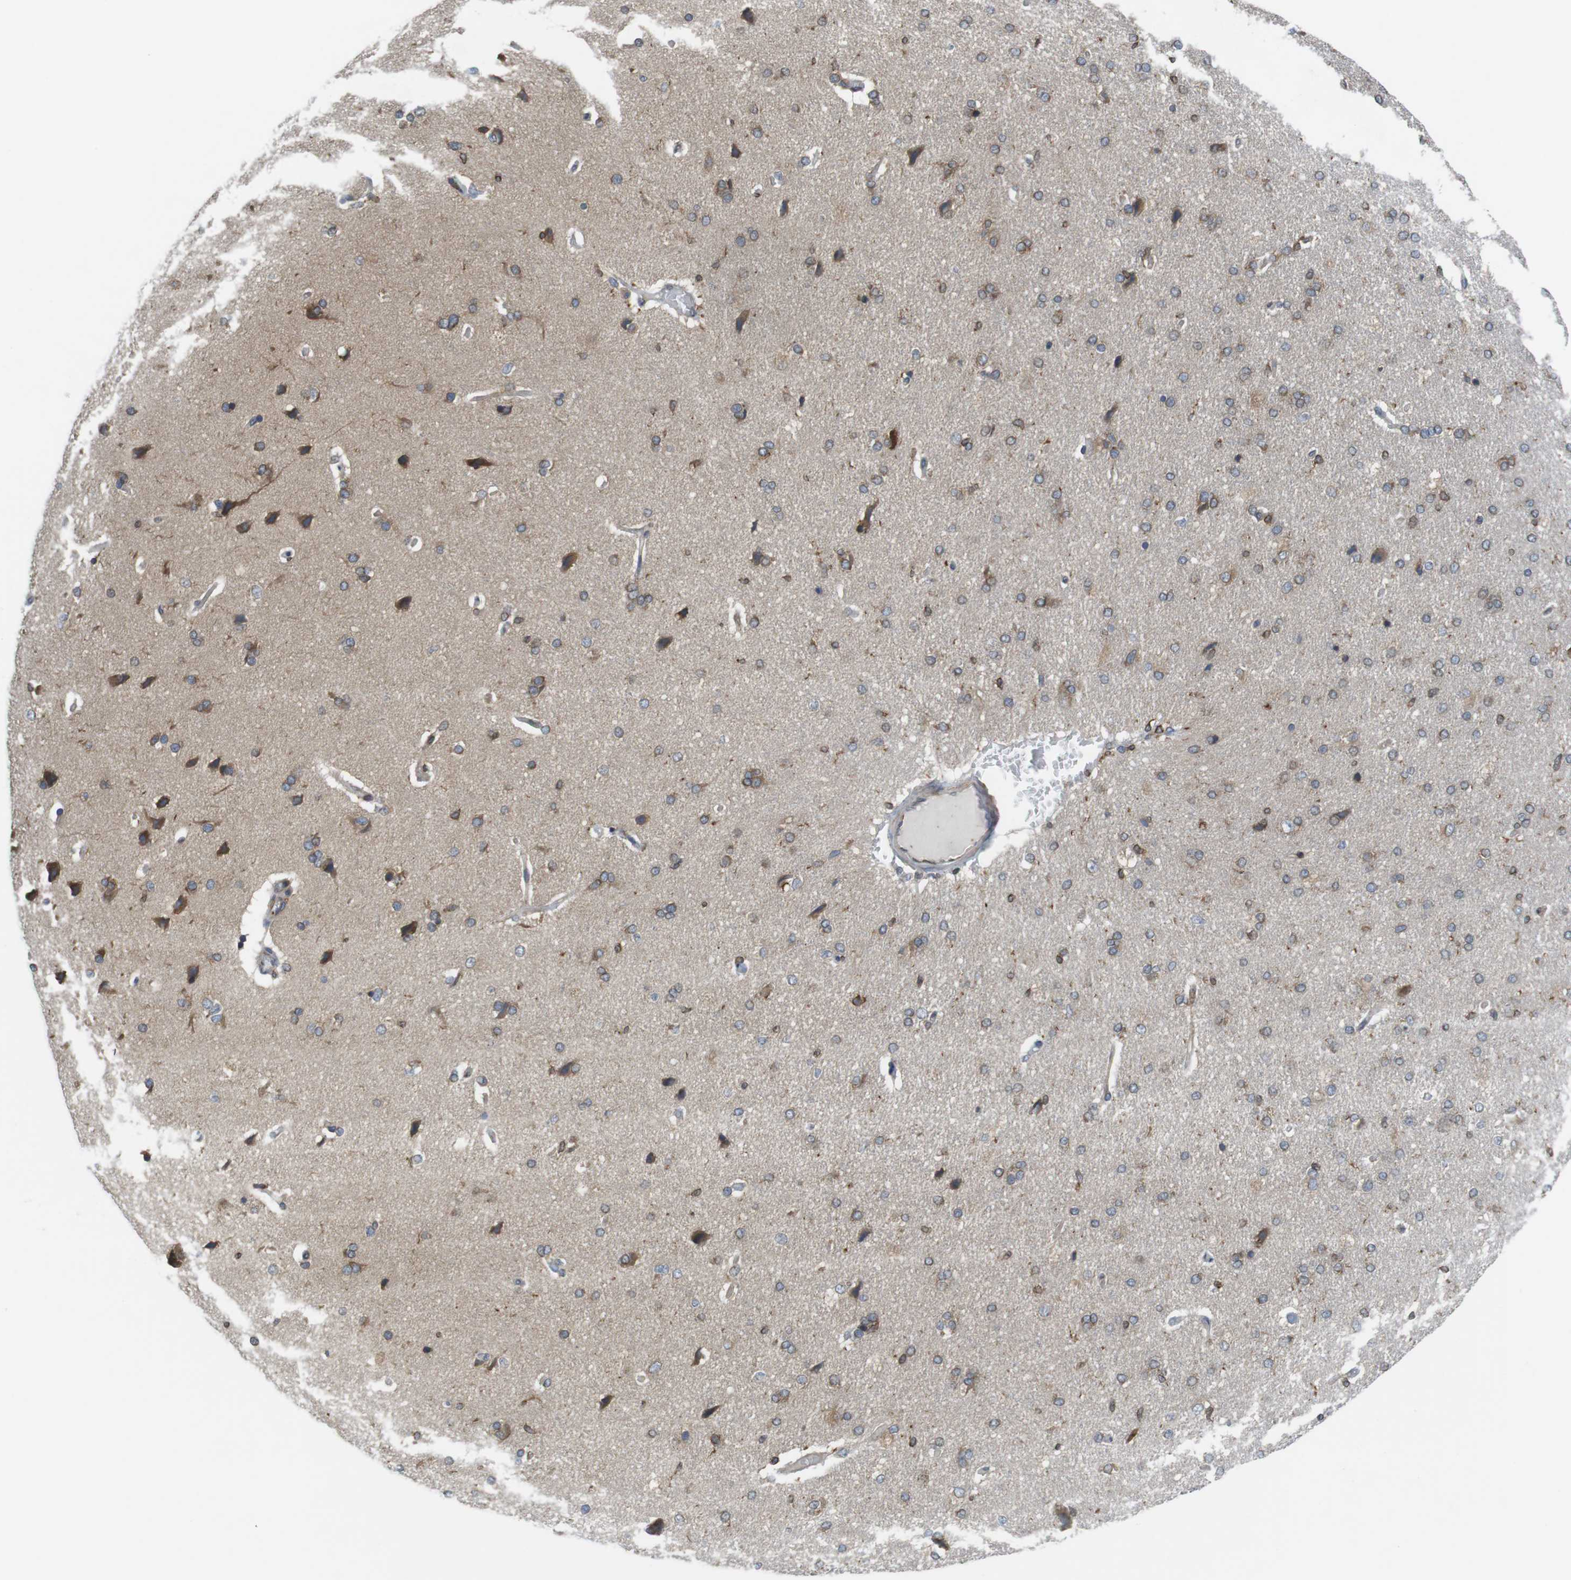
{"staining": {"intensity": "weak", "quantity": "<25%", "location": "cytoplasmic/membranous"}, "tissue": "cerebral cortex", "cell_type": "Endothelial cells", "image_type": "normal", "snomed": [{"axis": "morphology", "description": "Normal tissue, NOS"}, {"axis": "topography", "description": "Cerebral cortex"}], "caption": "Micrograph shows no protein positivity in endothelial cells of normal cerebral cortex.", "gene": "ARL6IP5", "patient": {"sex": "male", "age": 62}}